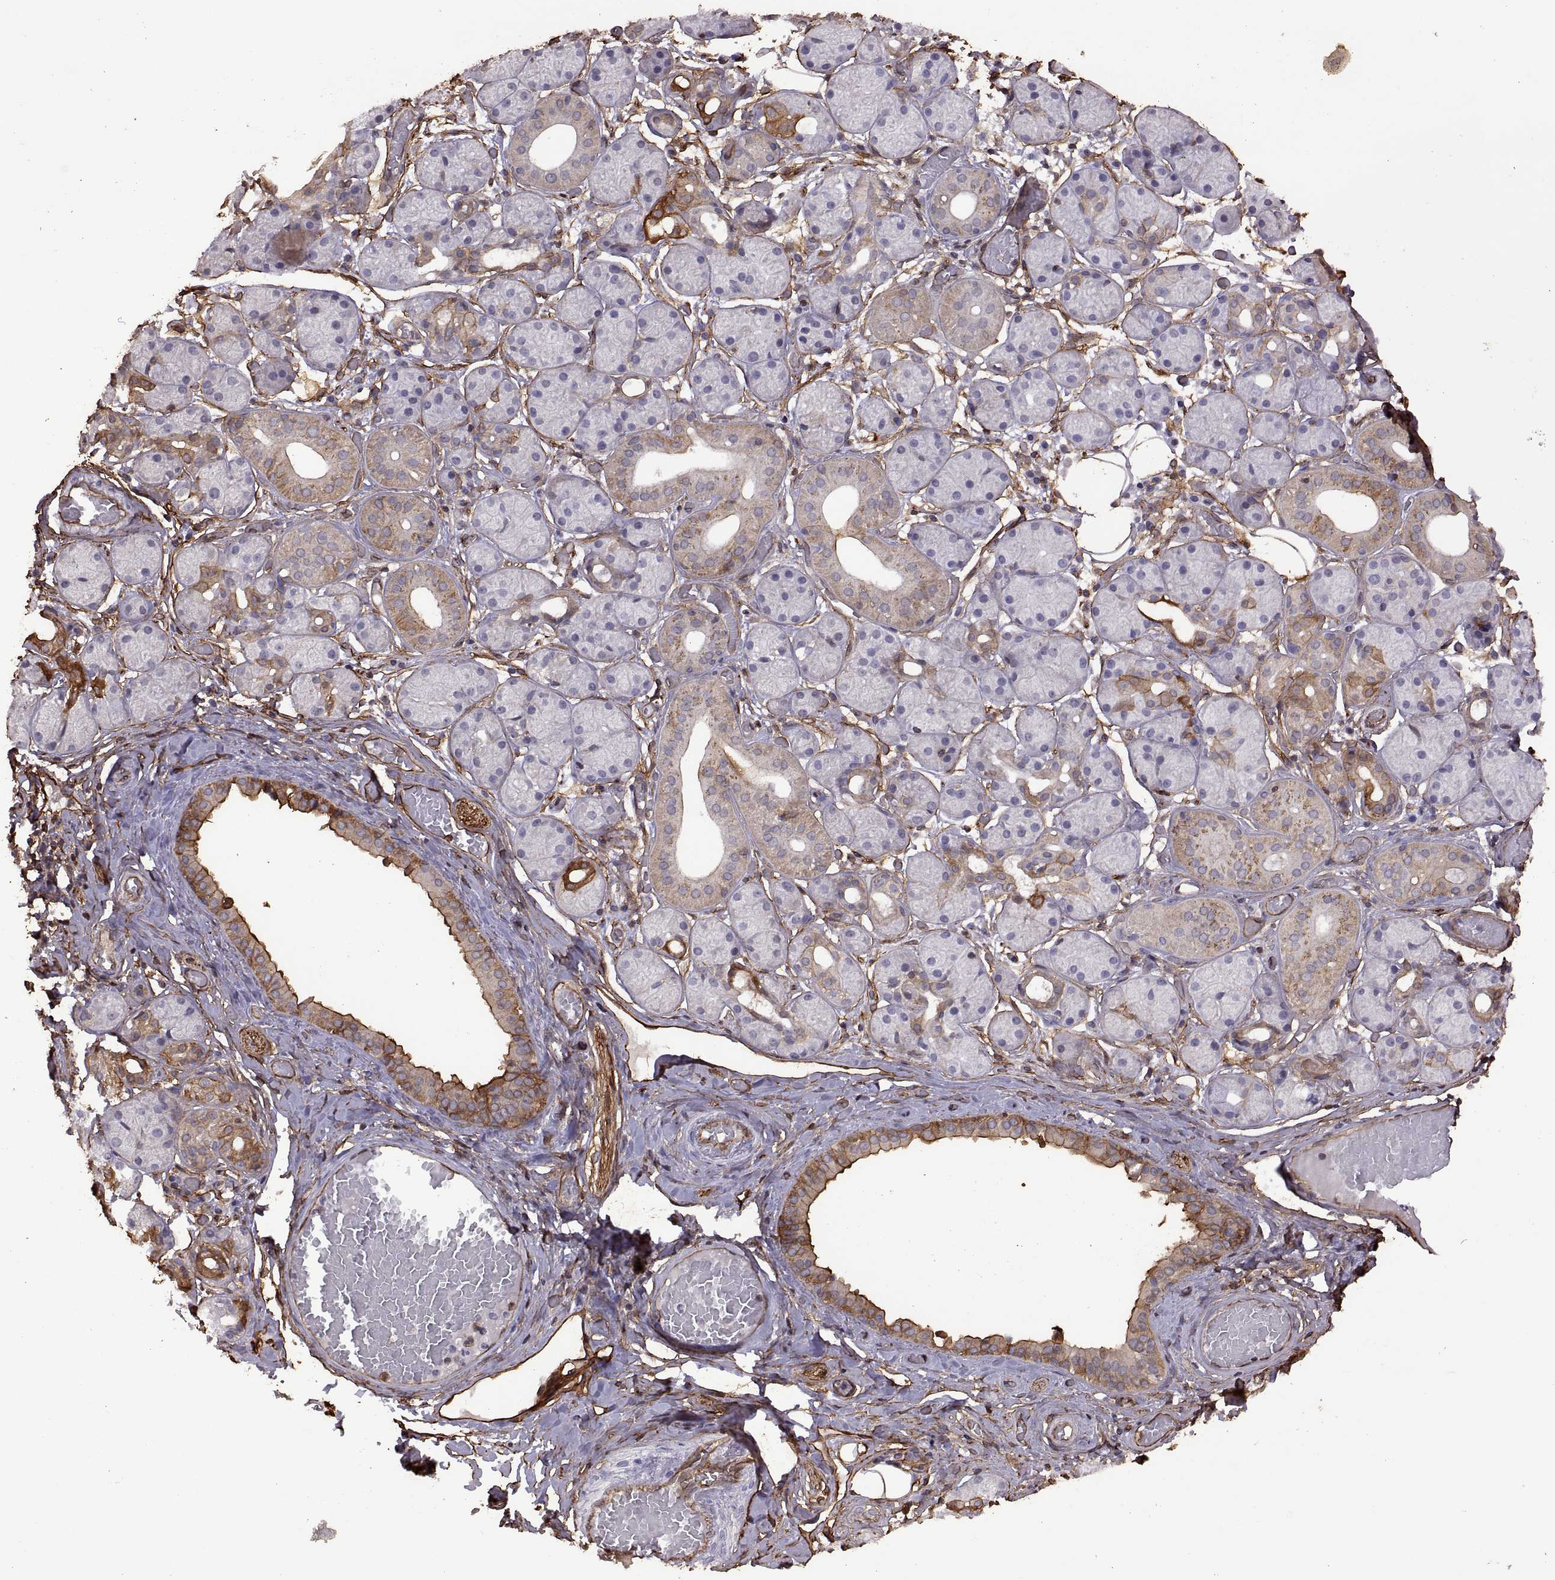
{"staining": {"intensity": "weak", "quantity": "25%-75%", "location": "cytoplasmic/membranous"}, "tissue": "salivary gland", "cell_type": "Glandular cells", "image_type": "normal", "snomed": [{"axis": "morphology", "description": "Normal tissue, NOS"}, {"axis": "topography", "description": "Salivary gland"}, {"axis": "topography", "description": "Peripheral nerve tissue"}], "caption": "IHC photomicrograph of unremarkable salivary gland stained for a protein (brown), which exhibits low levels of weak cytoplasmic/membranous expression in about 25%-75% of glandular cells.", "gene": "S100A10", "patient": {"sex": "male", "age": 71}}